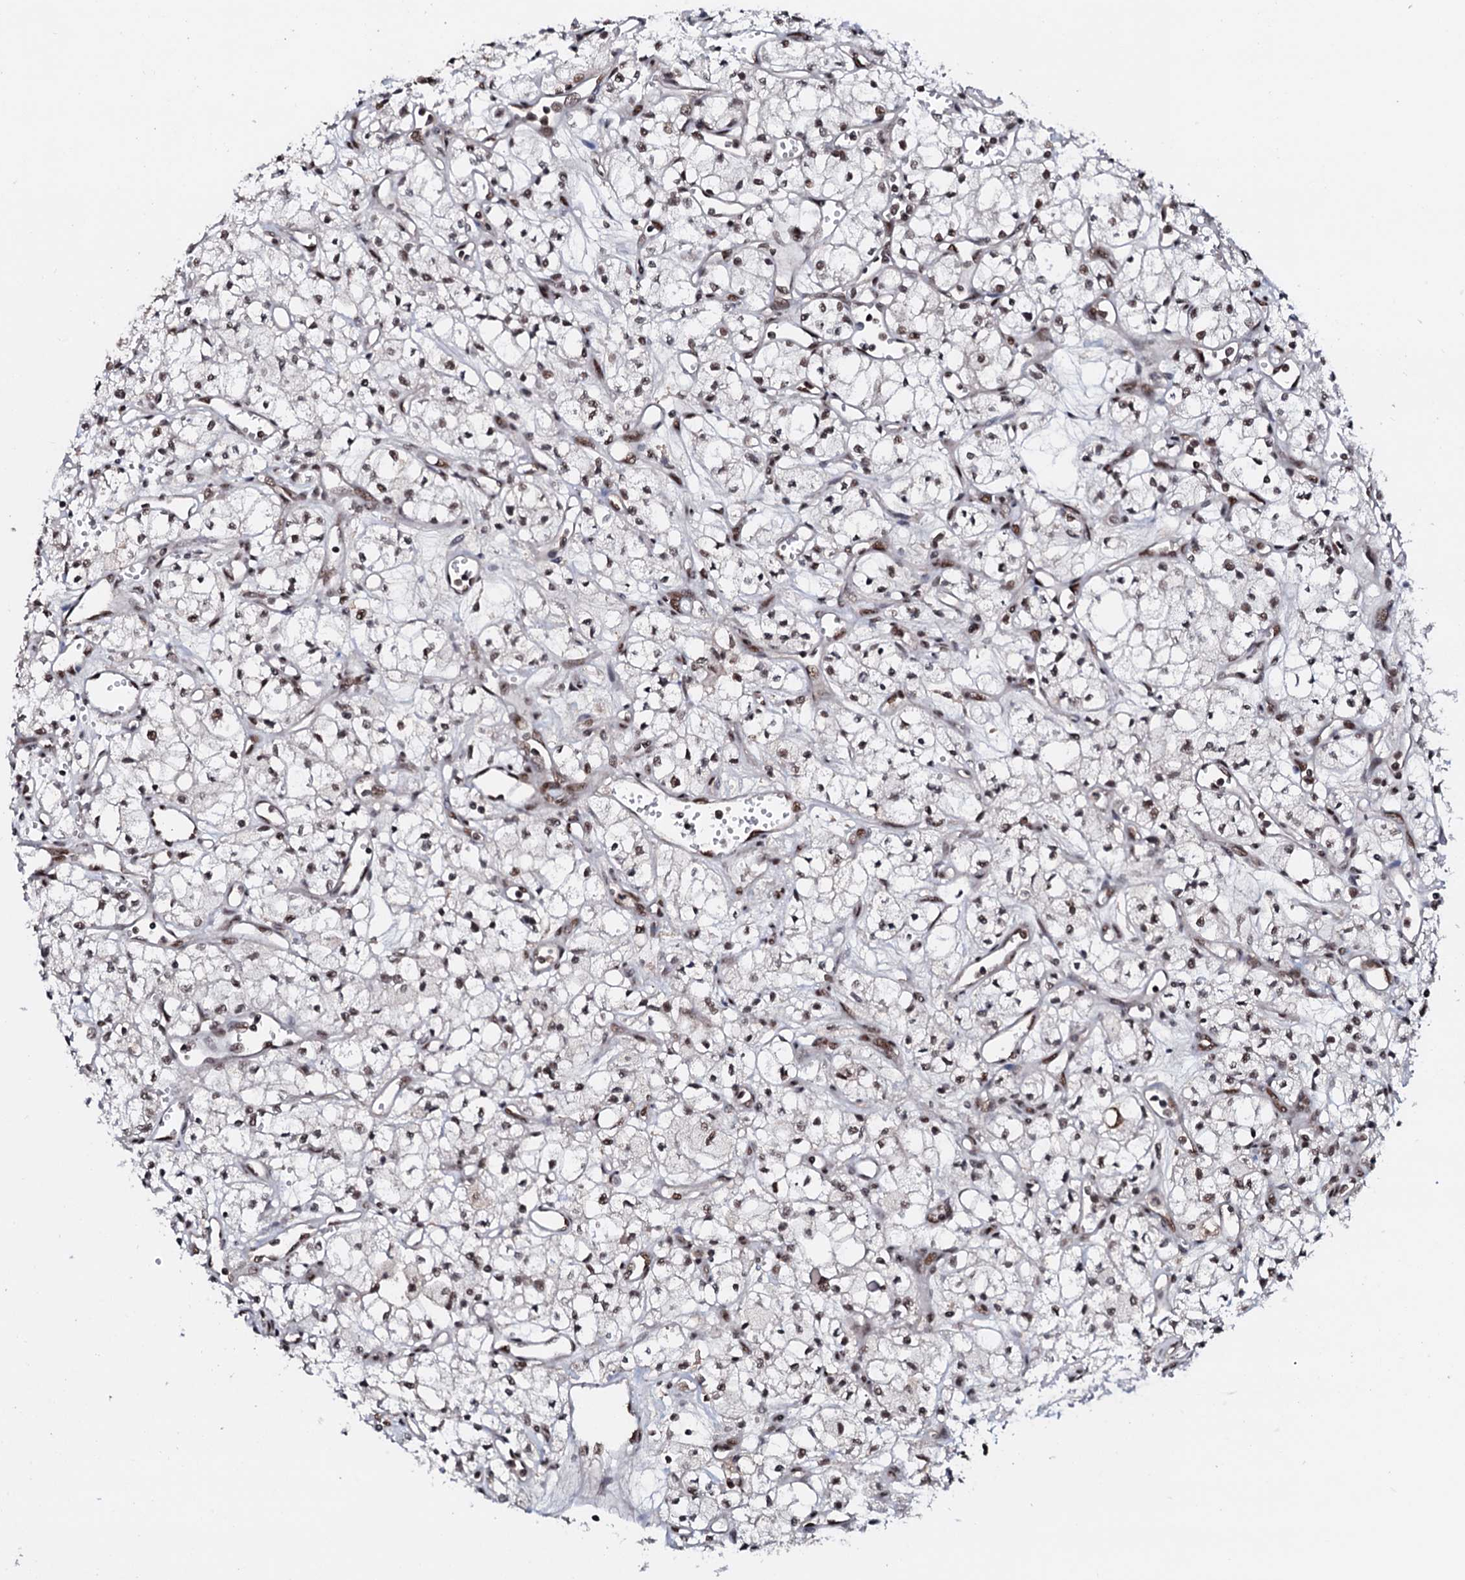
{"staining": {"intensity": "moderate", "quantity": ">75%", "location": "nuclear"}, "tissue": "renal cancer", "cell_type": "Tumor cells", "image_type": "cancer", "snomed": [{"axis": "morphology", "description": "Adenocarcinoma, NOS"}, {"axis": "topography", "description": "Kidney"}], "caption": "Immunohistochemistry of human renal cancer (adenocarcinoma) shows medium levels of moderate nuclear positivity in about >75% of tumor cells.", "gene": "PRPF18", "patient": {"sex": "male", "age": 59}}